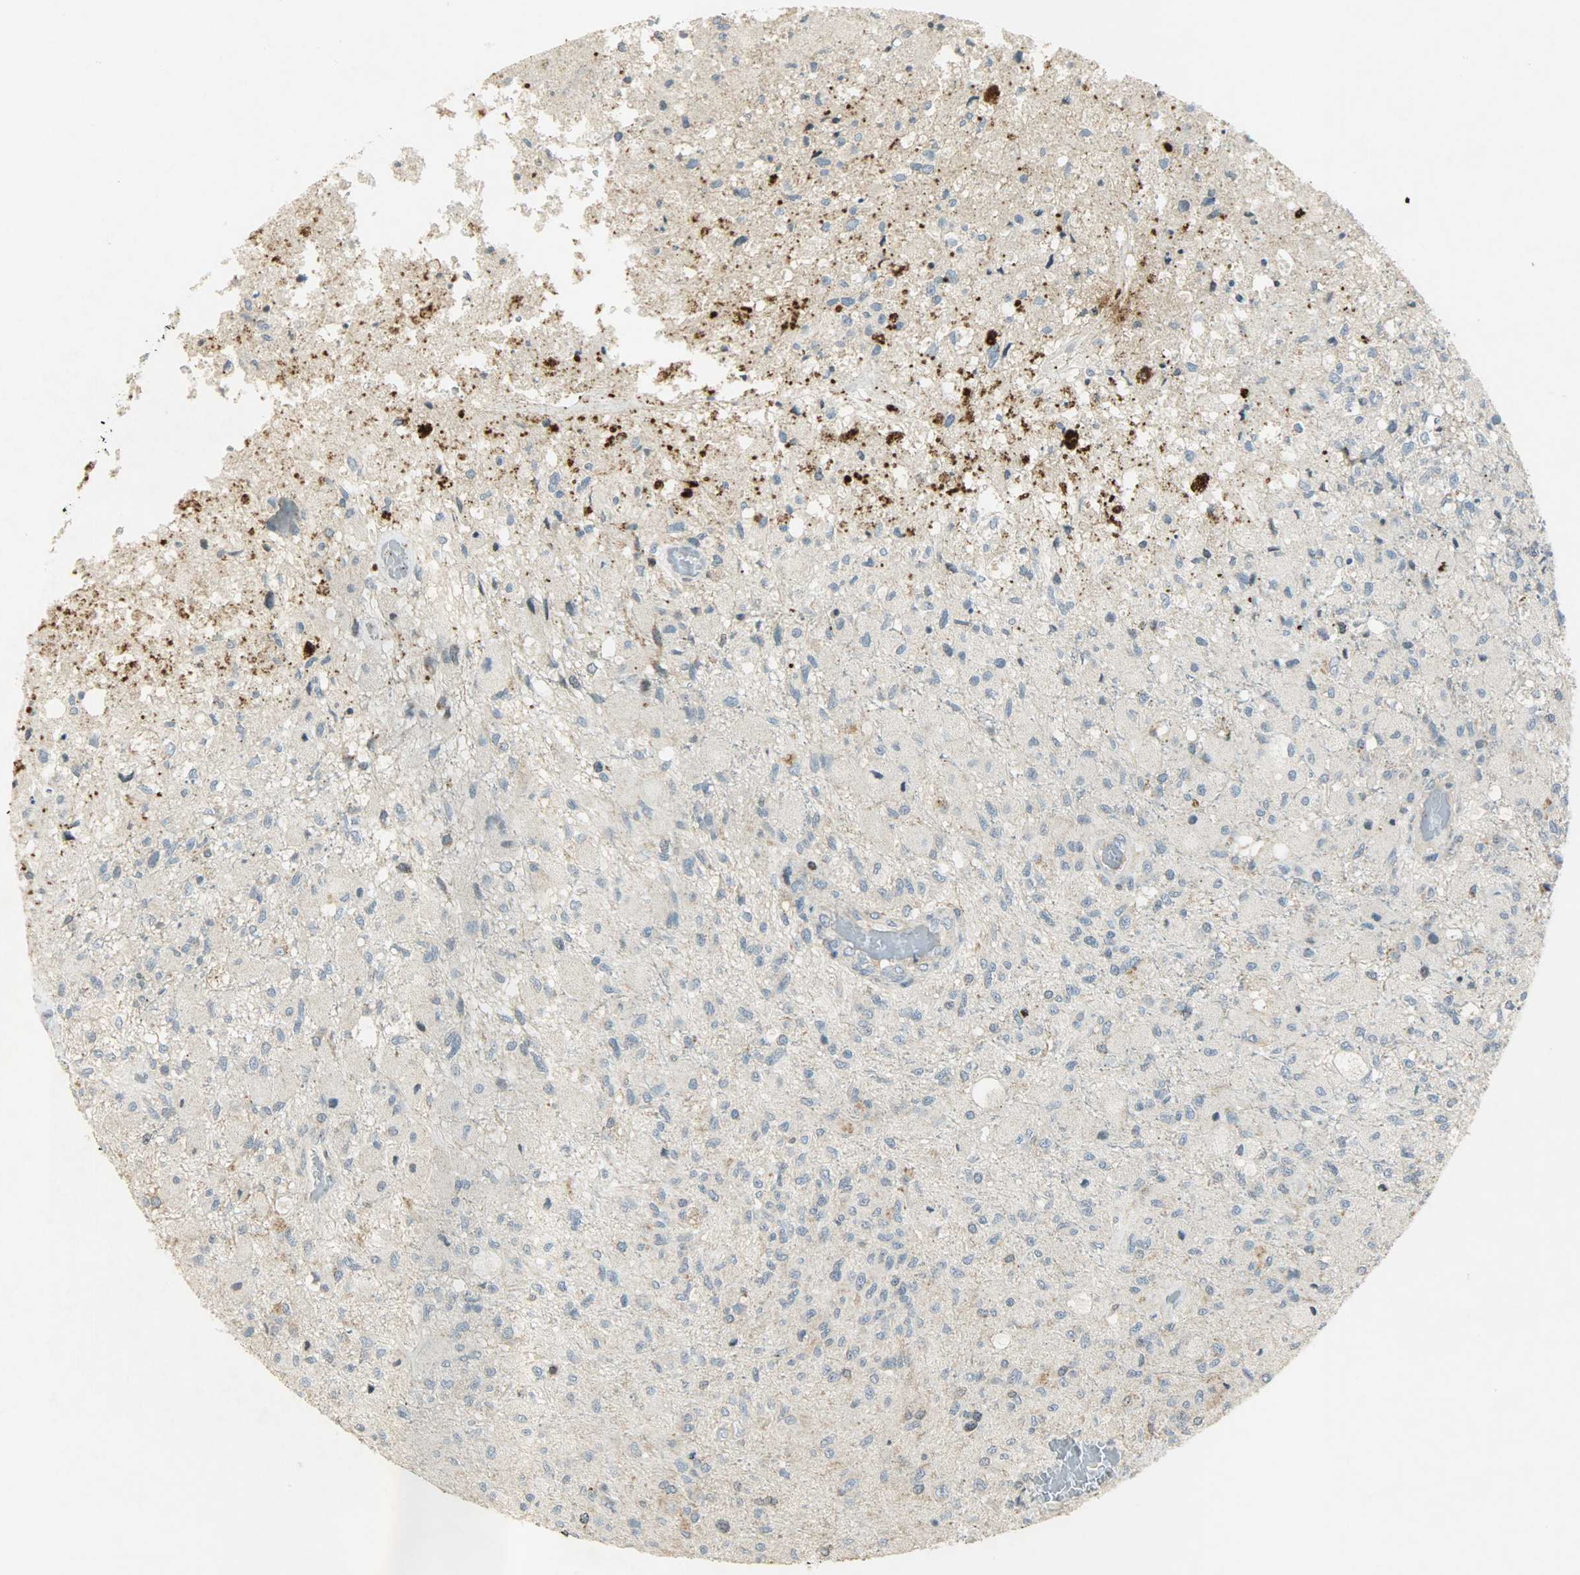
{"staining": {"intensity": "weak", "quantity": "<25%", "location": "cytoplasmic/membranous"}, "tissue": "glioma", "cell_type": "Tumor cells", "image_type": "cancer", "snomed": [{"axis": "morphology", "description": "Normal tissue, NOS"}, {"axis": "morphology", "description": "Glioma, malignant, High grade"}, {"axis": "topography", "description": "Cerebral cortex"}], "caption": "Glioma stained for a protein using immunohistochemistry exhibits no expression tumor cells.", "gene": "AURKB", "patient": {"sex": "male", "age": 77}}